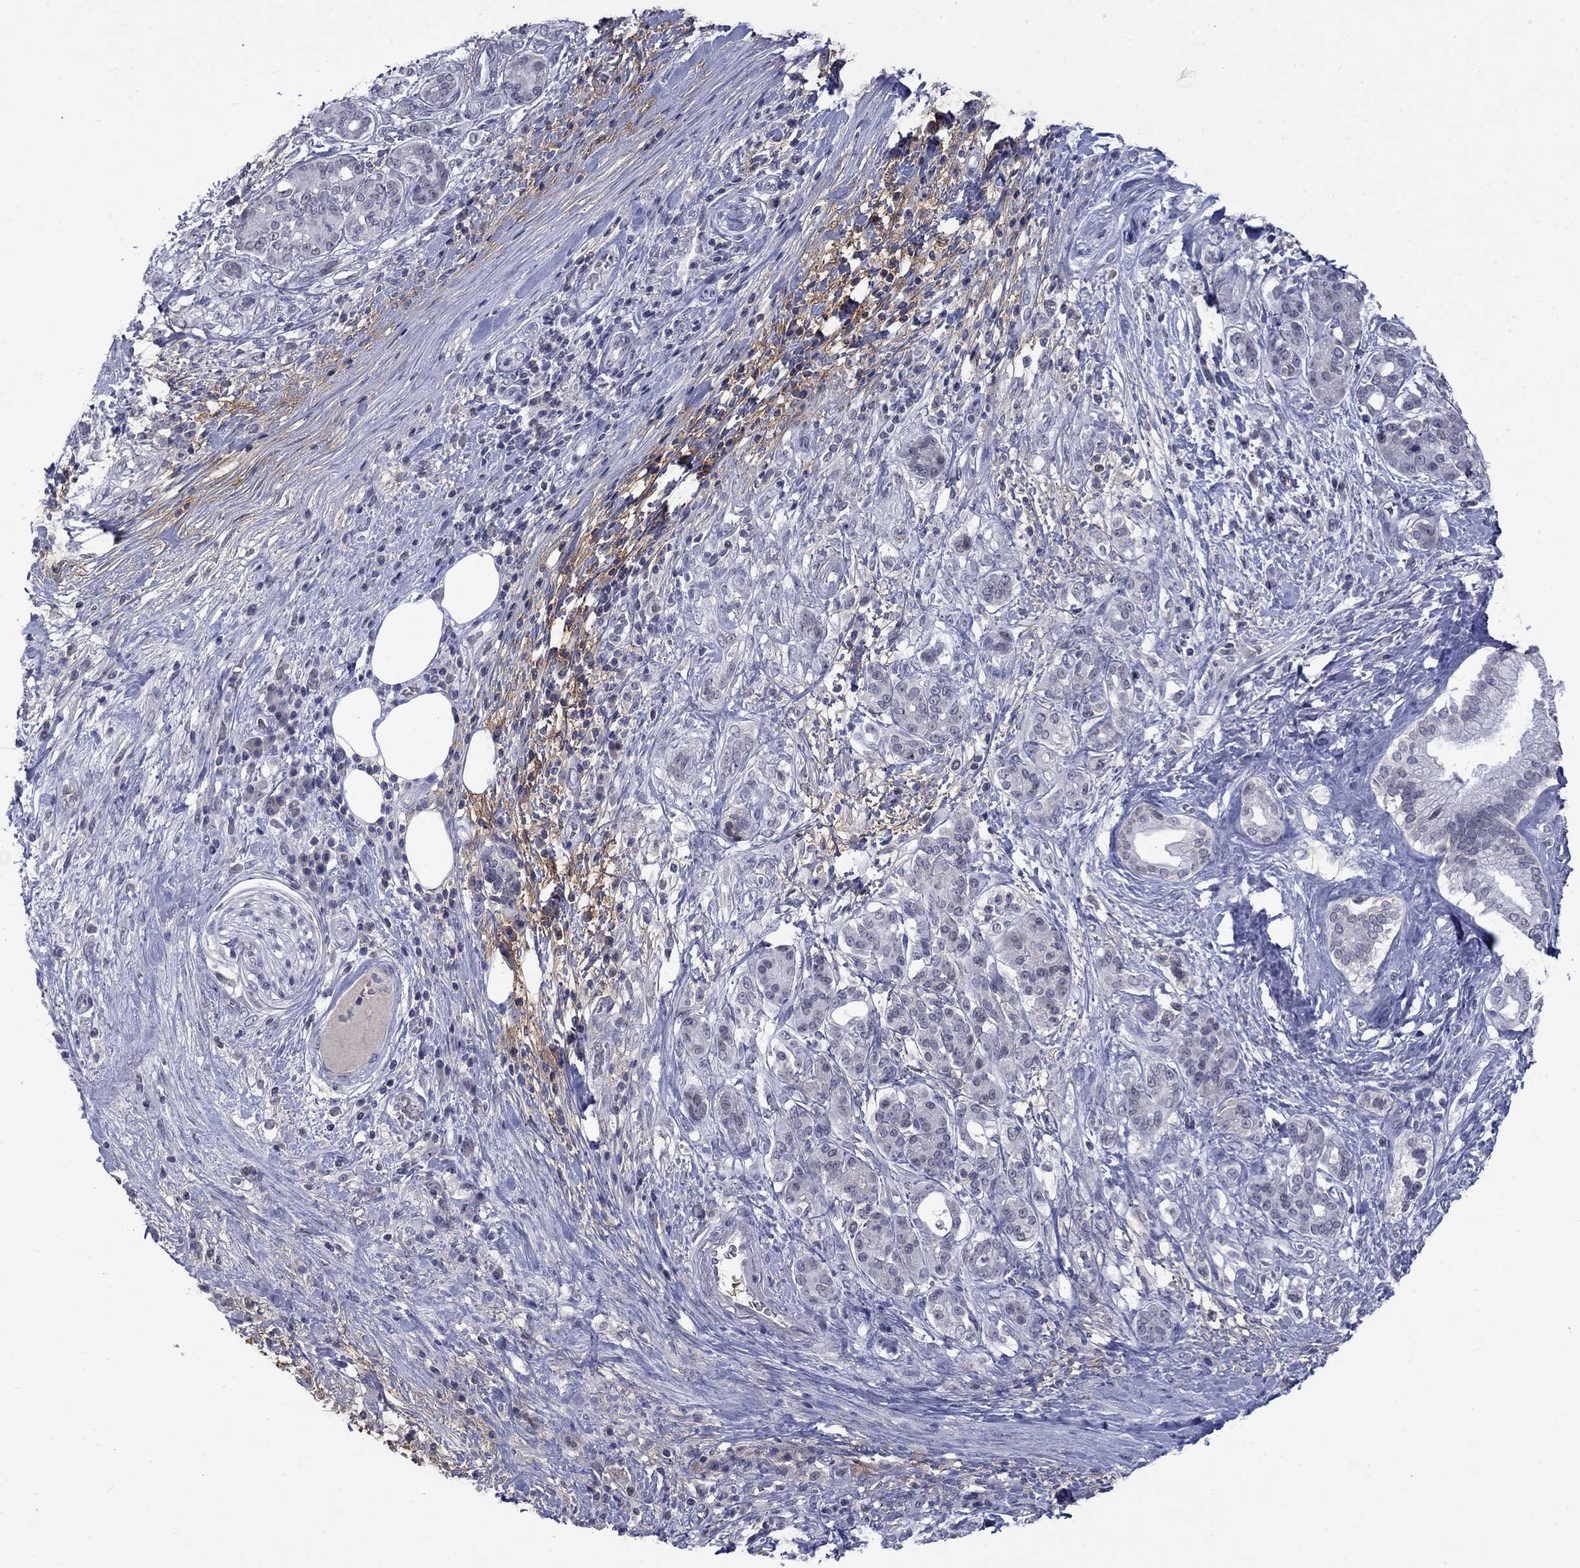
{"staining": {"intensity": "weak", "quantity": "<25%", "location": "cytoplasmic/membranous"}, "tissue": "pancreatic cancer", "cell_type": "Tumor cells", "image_type": "cancer", "snomed": [{"axis": "morphology", "description": "Adenocarcinoma, NOS"}, {"axis": "topography", "description": "Pancreas"}], "caption": "Immunohistochemical staining of human adenocarcinoma (pancreatic) exhibits no significant expression in tumor cells.", "gene": "NSMF", "patient": {"sex": "female", "age": 73}}